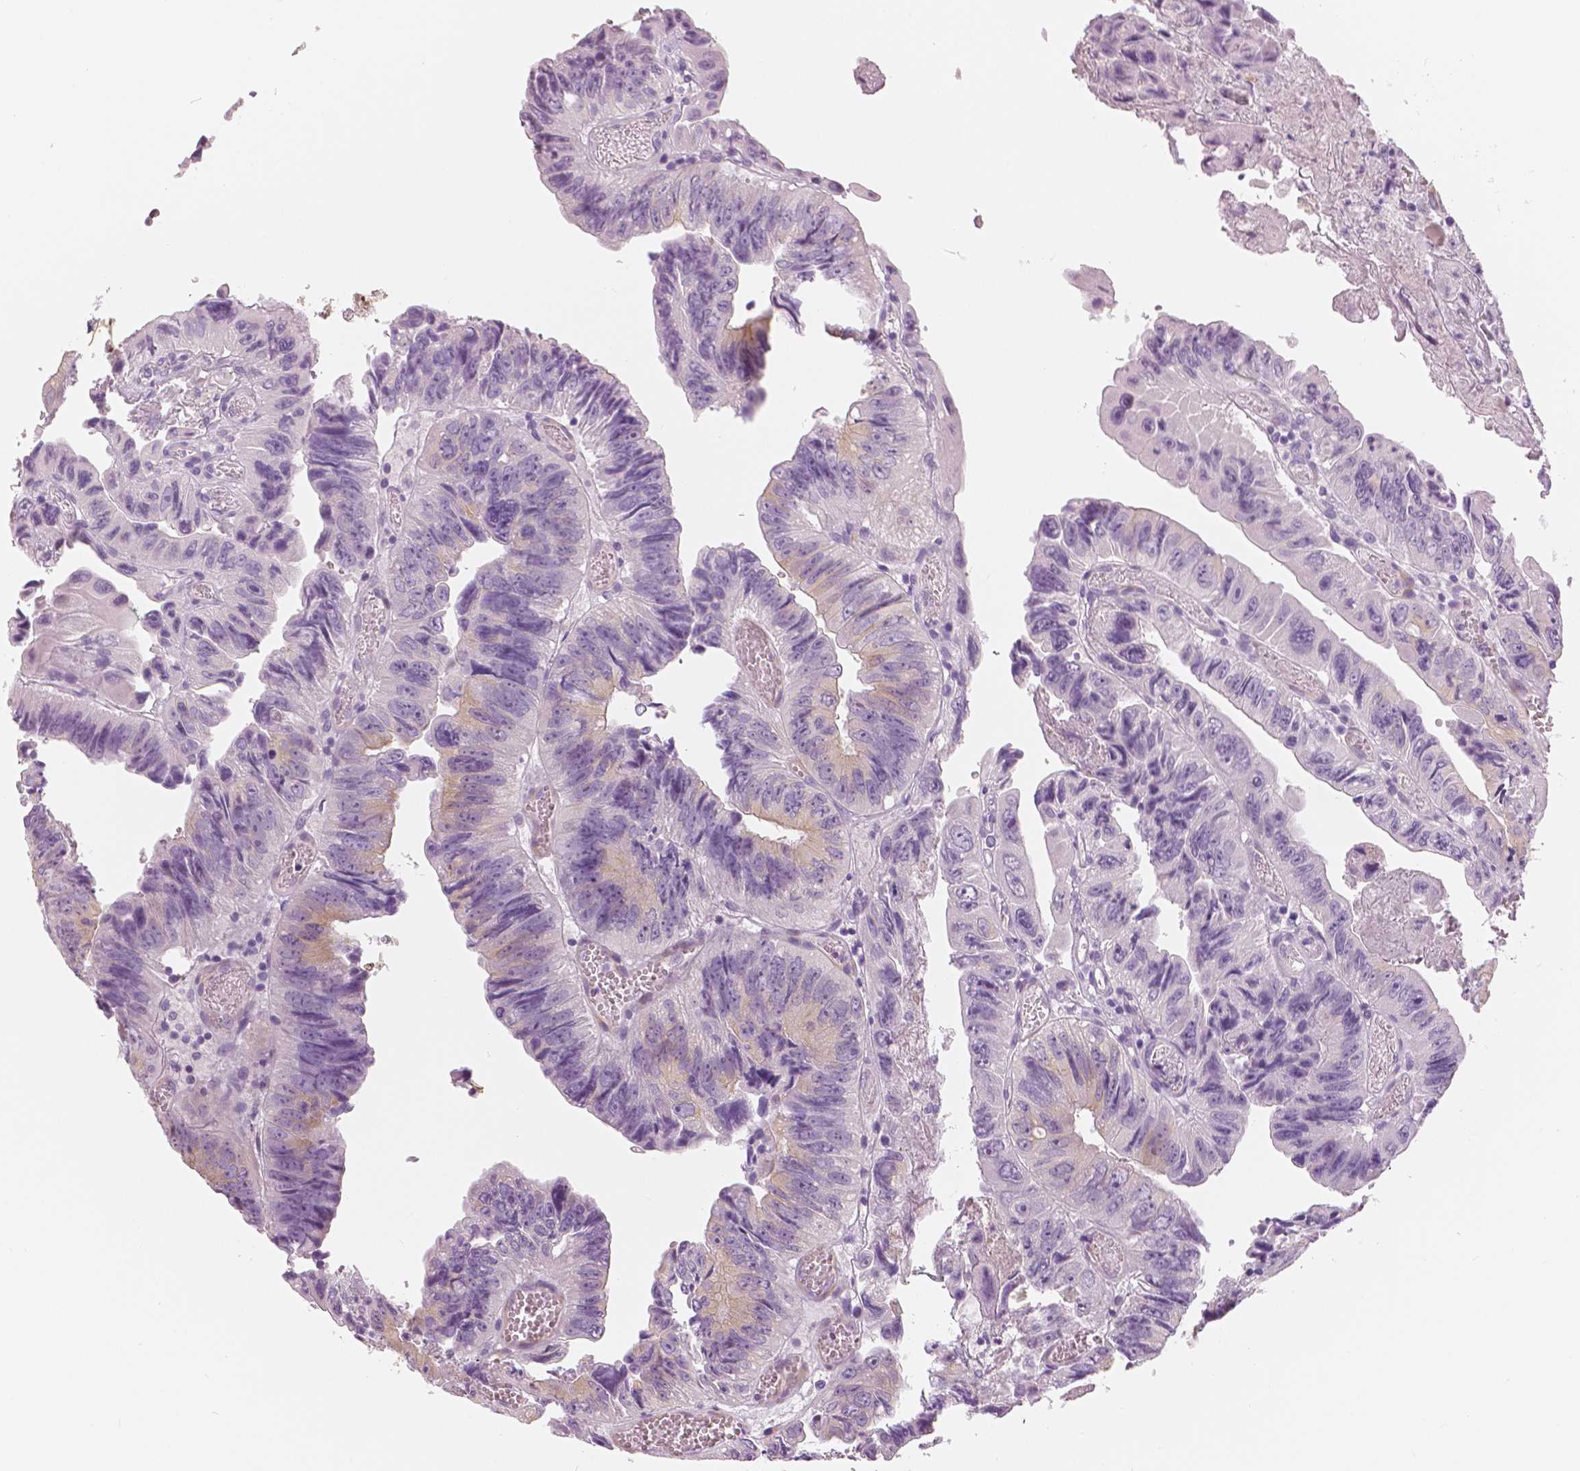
{"staining": {"intensity": "weak", "quantity": "<25%", "location": "cytoplasmic/membranous"}, "tissue": "colorectal cancer", "cell_type": "Tumor cells", "image_type": "cancer", "snomed": [{"axis": "morphology", "description": "Adenocarcinoma, NOS"}, {"axis": "topography", "description": "Colon"}], "caption": "Image shows no protein staining in tumor cells of colorectal cancer tissue. (IHC, brightfield microscopy, high magnification).", "gene": "SLC24A1", "patient": {"sex": "female", "age": 84}}